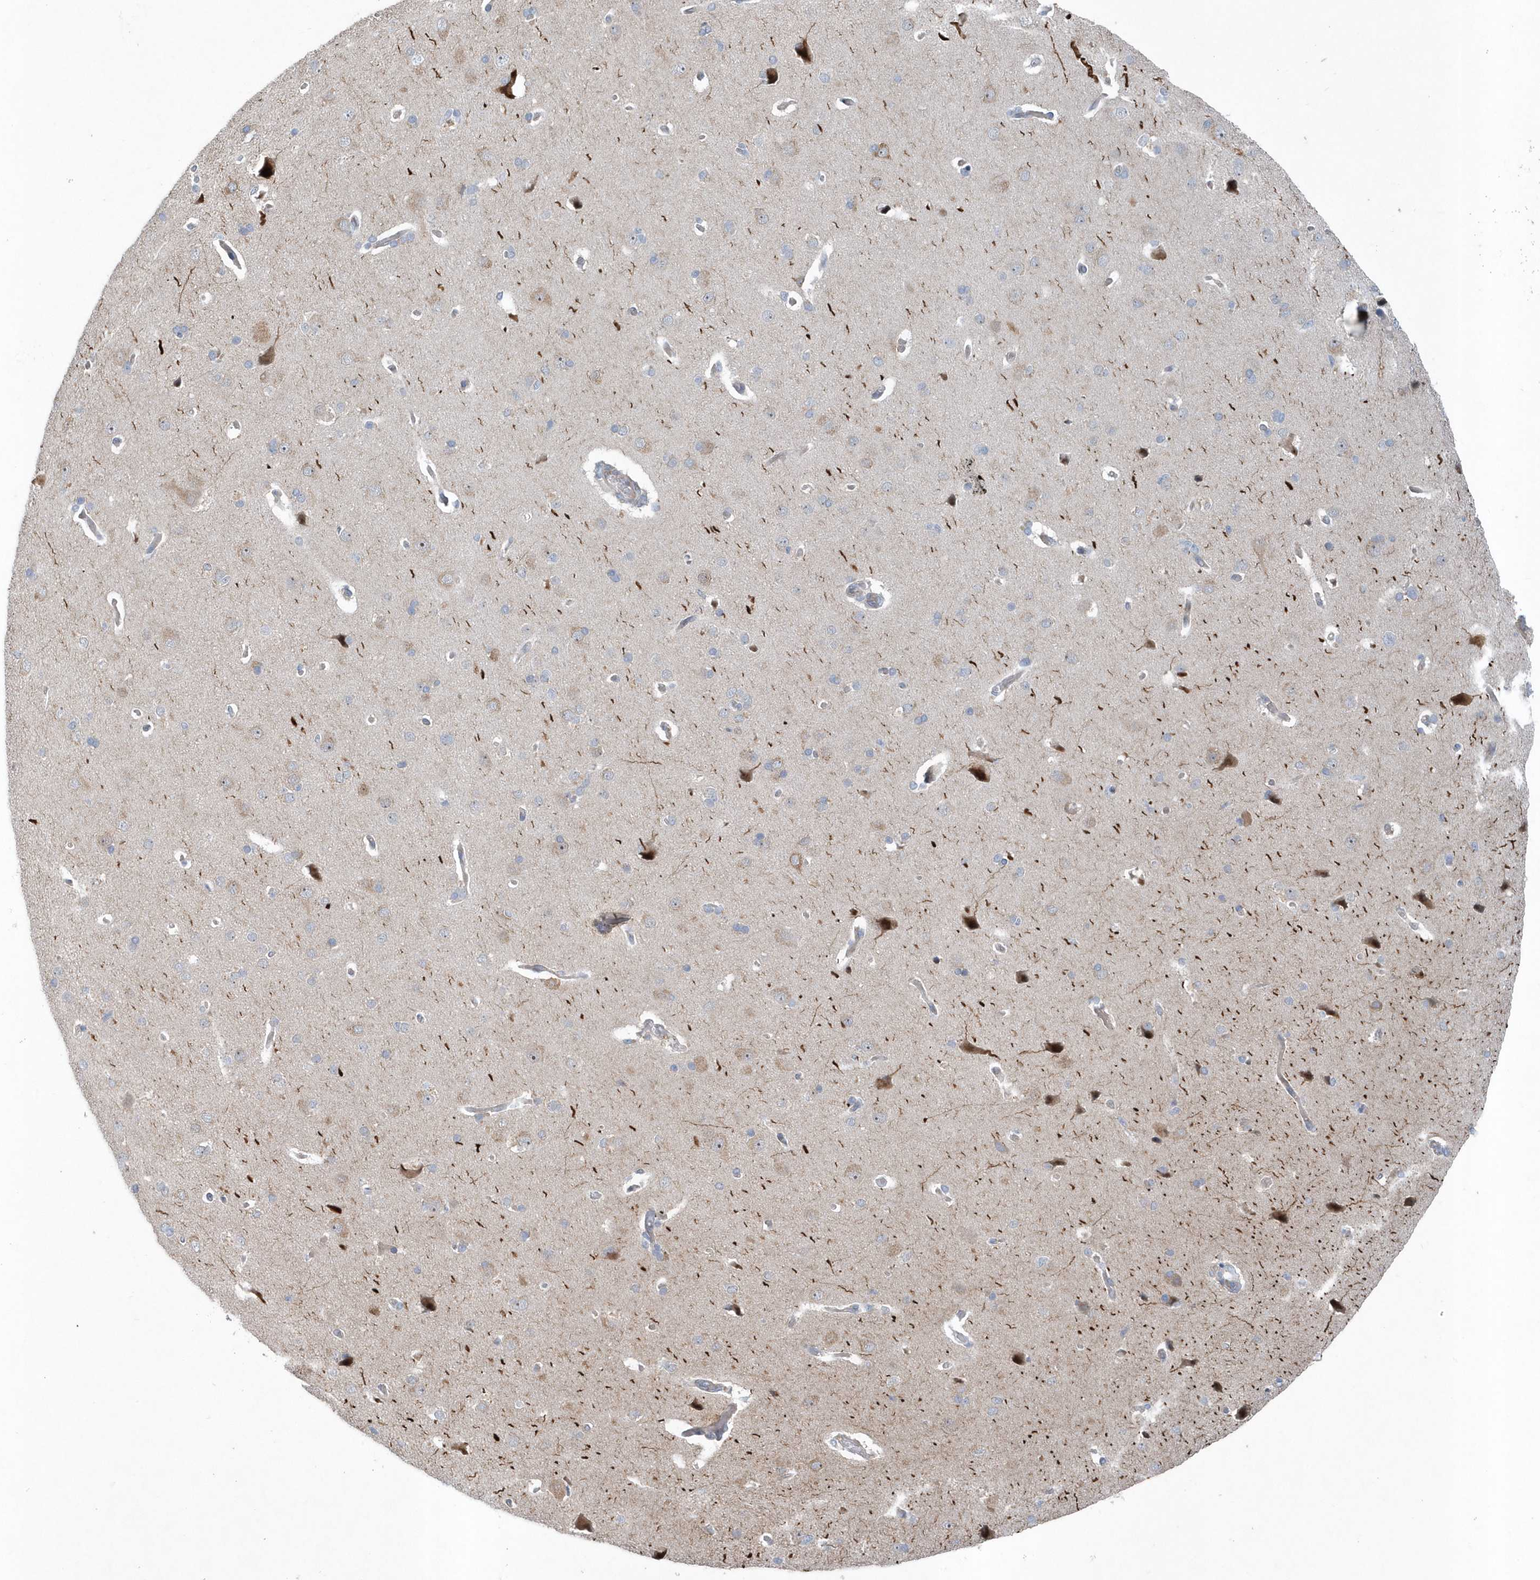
{"staining": {"intensity": "negative", "quantity": "none", "location": "none"}, "tissue": "cerebral cortex", "cell_type": "Endothelial cells", "image_type": "normal", "snomed": [{"axis": "morphology", "description": "Normal tissue, NOS"}, {"axis": "topography", "description": "Cerebral cortex"}], "caption": "Human cerebral cortex stained for a protein using IHC displays no staining in endothelial cells.", "gene": "MCC", "patient": {"sex": "male", "age": 62}}